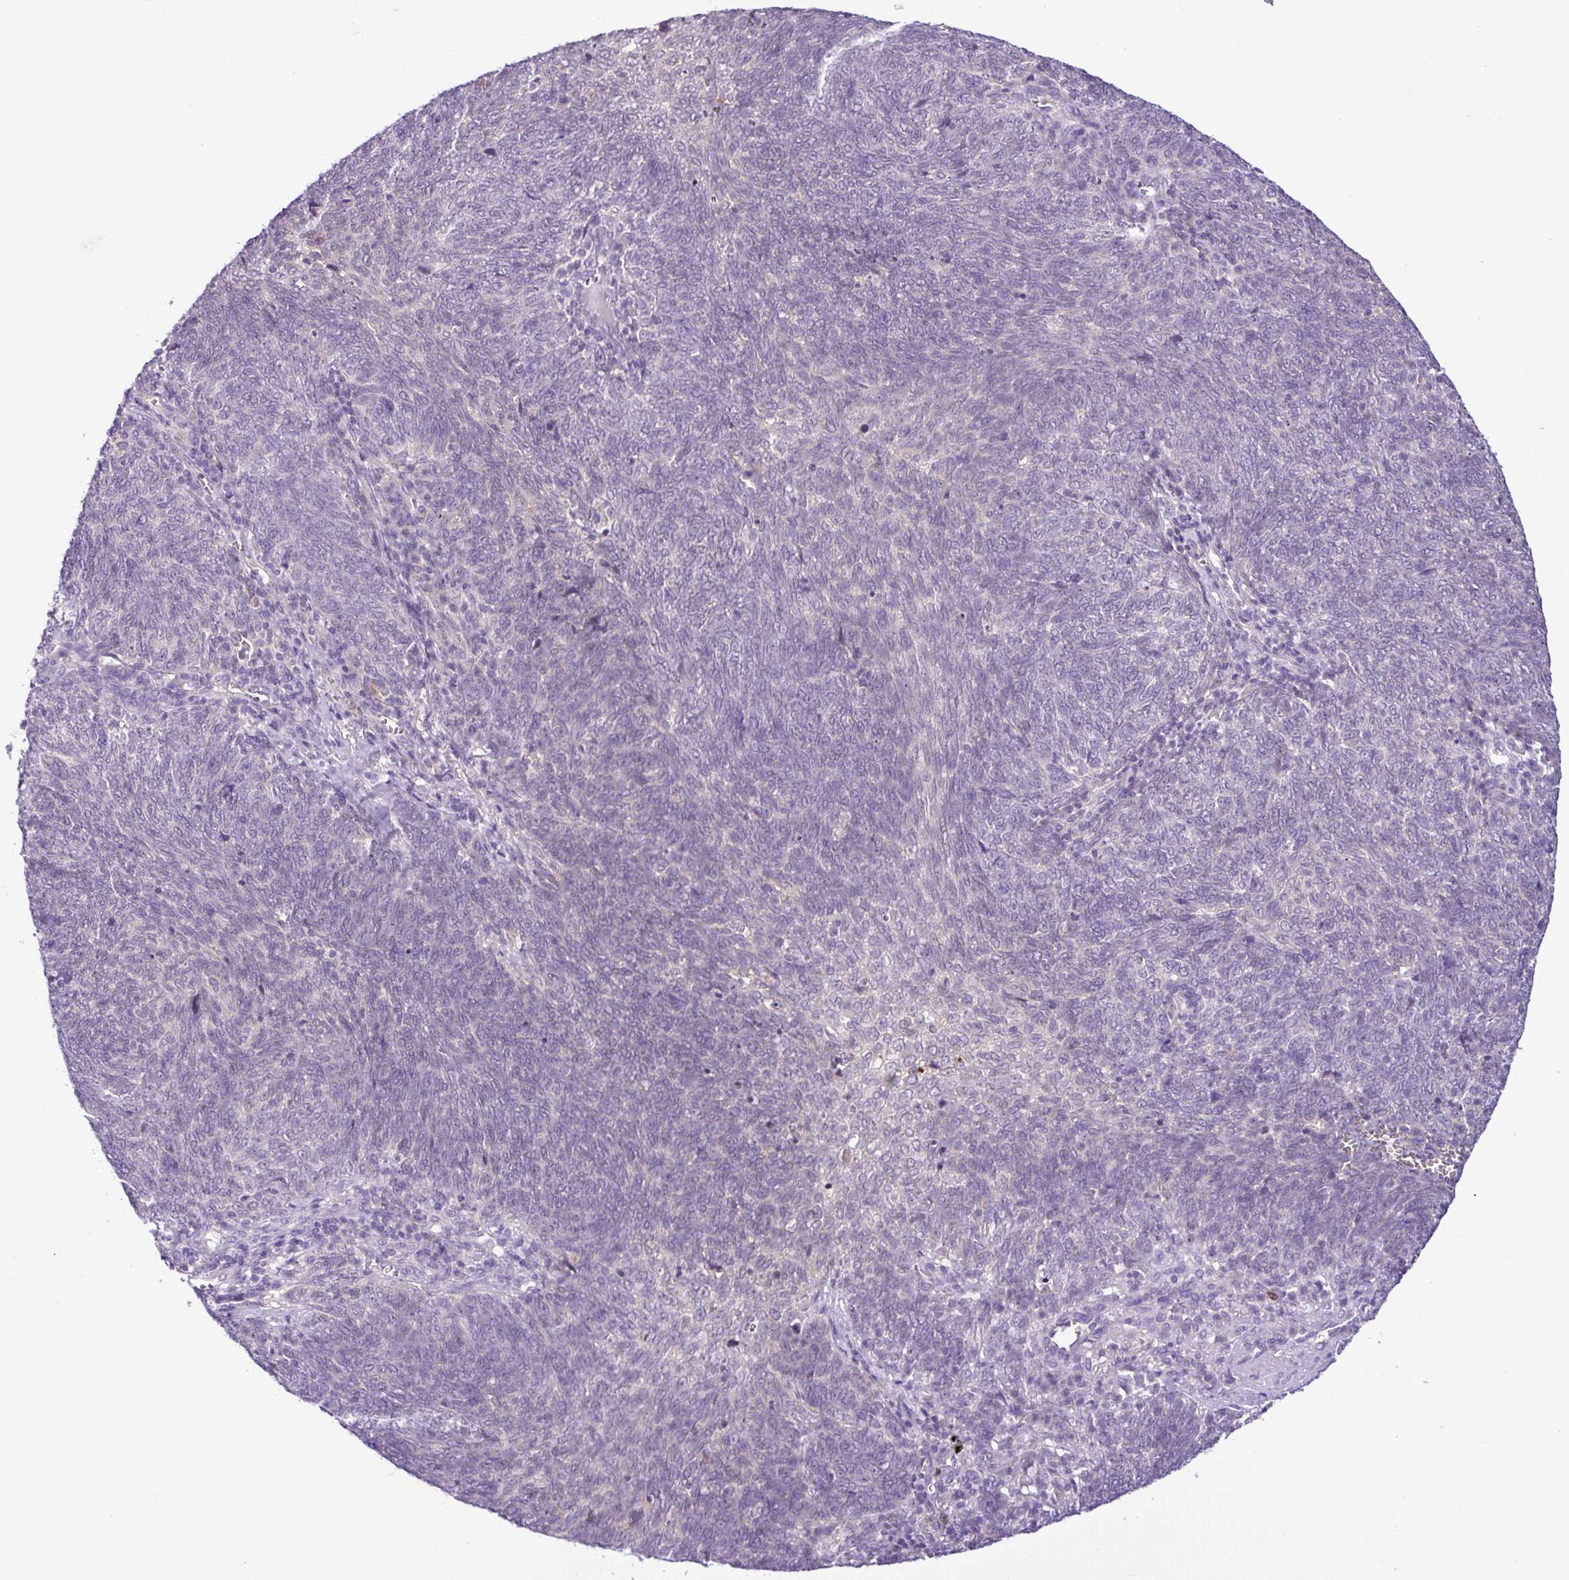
{"staining": {"intensity": "negative", "quantity": "none", "location": "none"}, "tissue": "lung cancer", "cell_type": "Tumor cells", "image_type": "cancer", "snomed": [{"axis": "morphology", "description": "Squamous cell carcinoma, NOS"}, {"axis": "topography", "description": "Lung"}], "caption": "Immunohistochemistry micrograph of neoplastic tissue: human lung squamous cell carcinoma stained with DAB (3,3'-diaminobenzidine) reveals no significant protein positivity in tumor cells.", "gene": "TONSL", "patient": {"sex": "female", "age": 72}}